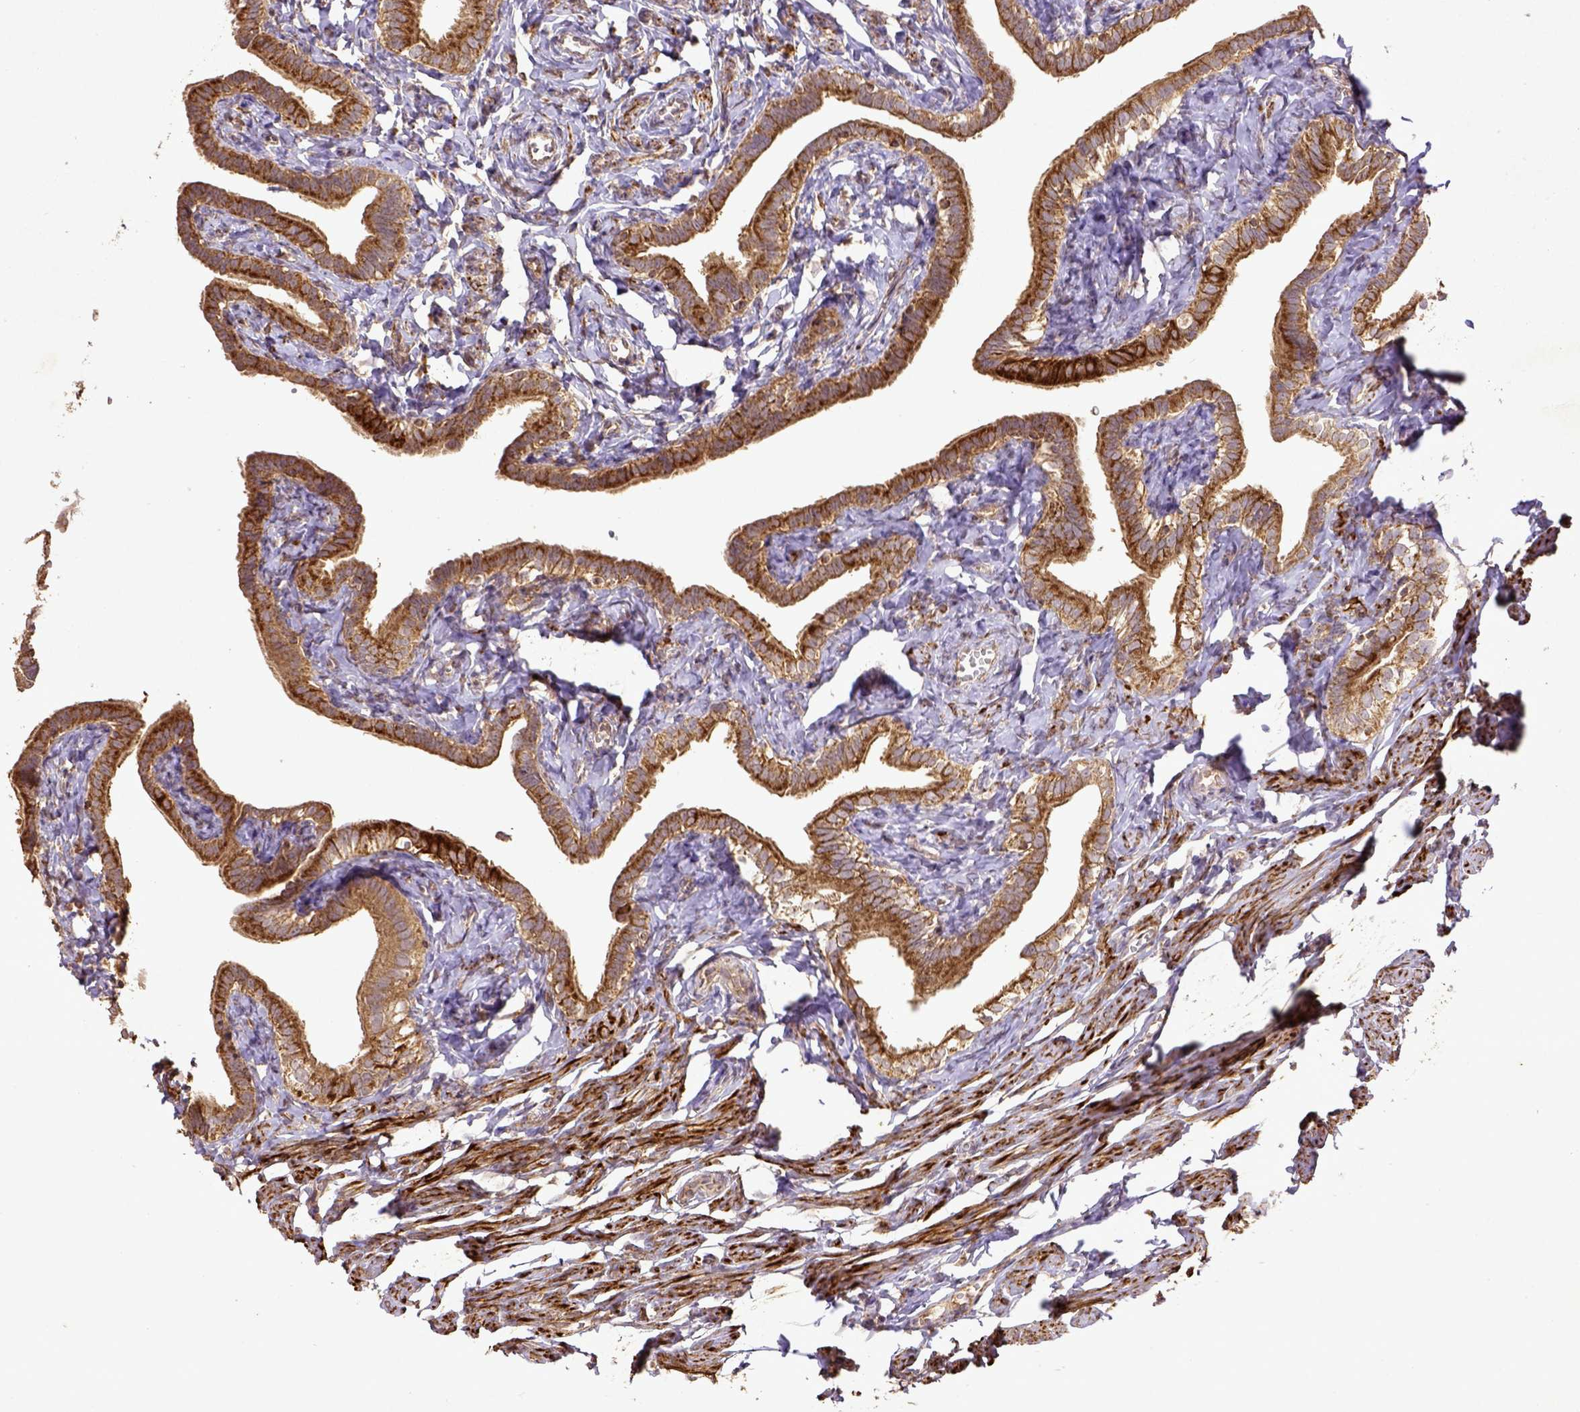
{"staining": {"intensity": "strong", "quantity": ">75%", "location": "cytoplasmic/membranous"}, "tissue": "fallopian tube", "cell_type": "Glandular cells", "image_type": "normal", "snomed": [{"axis": "morphology", "description": "Normal tissue, NOS"}, {"axis": "topography", "description": "Fallopian tube"}], "caption": "Fallopian tube stained with immunohistochemistry (IHC) reveals strong cytoplasmic/membranous expression in about >75% of glandular cells. (Stains: DAB in brown, nuclei in blue, Microscopy: brightfield microscopy at high magnification).", "gene": "MT", "patient": {"sex": "female", "age": 41}}